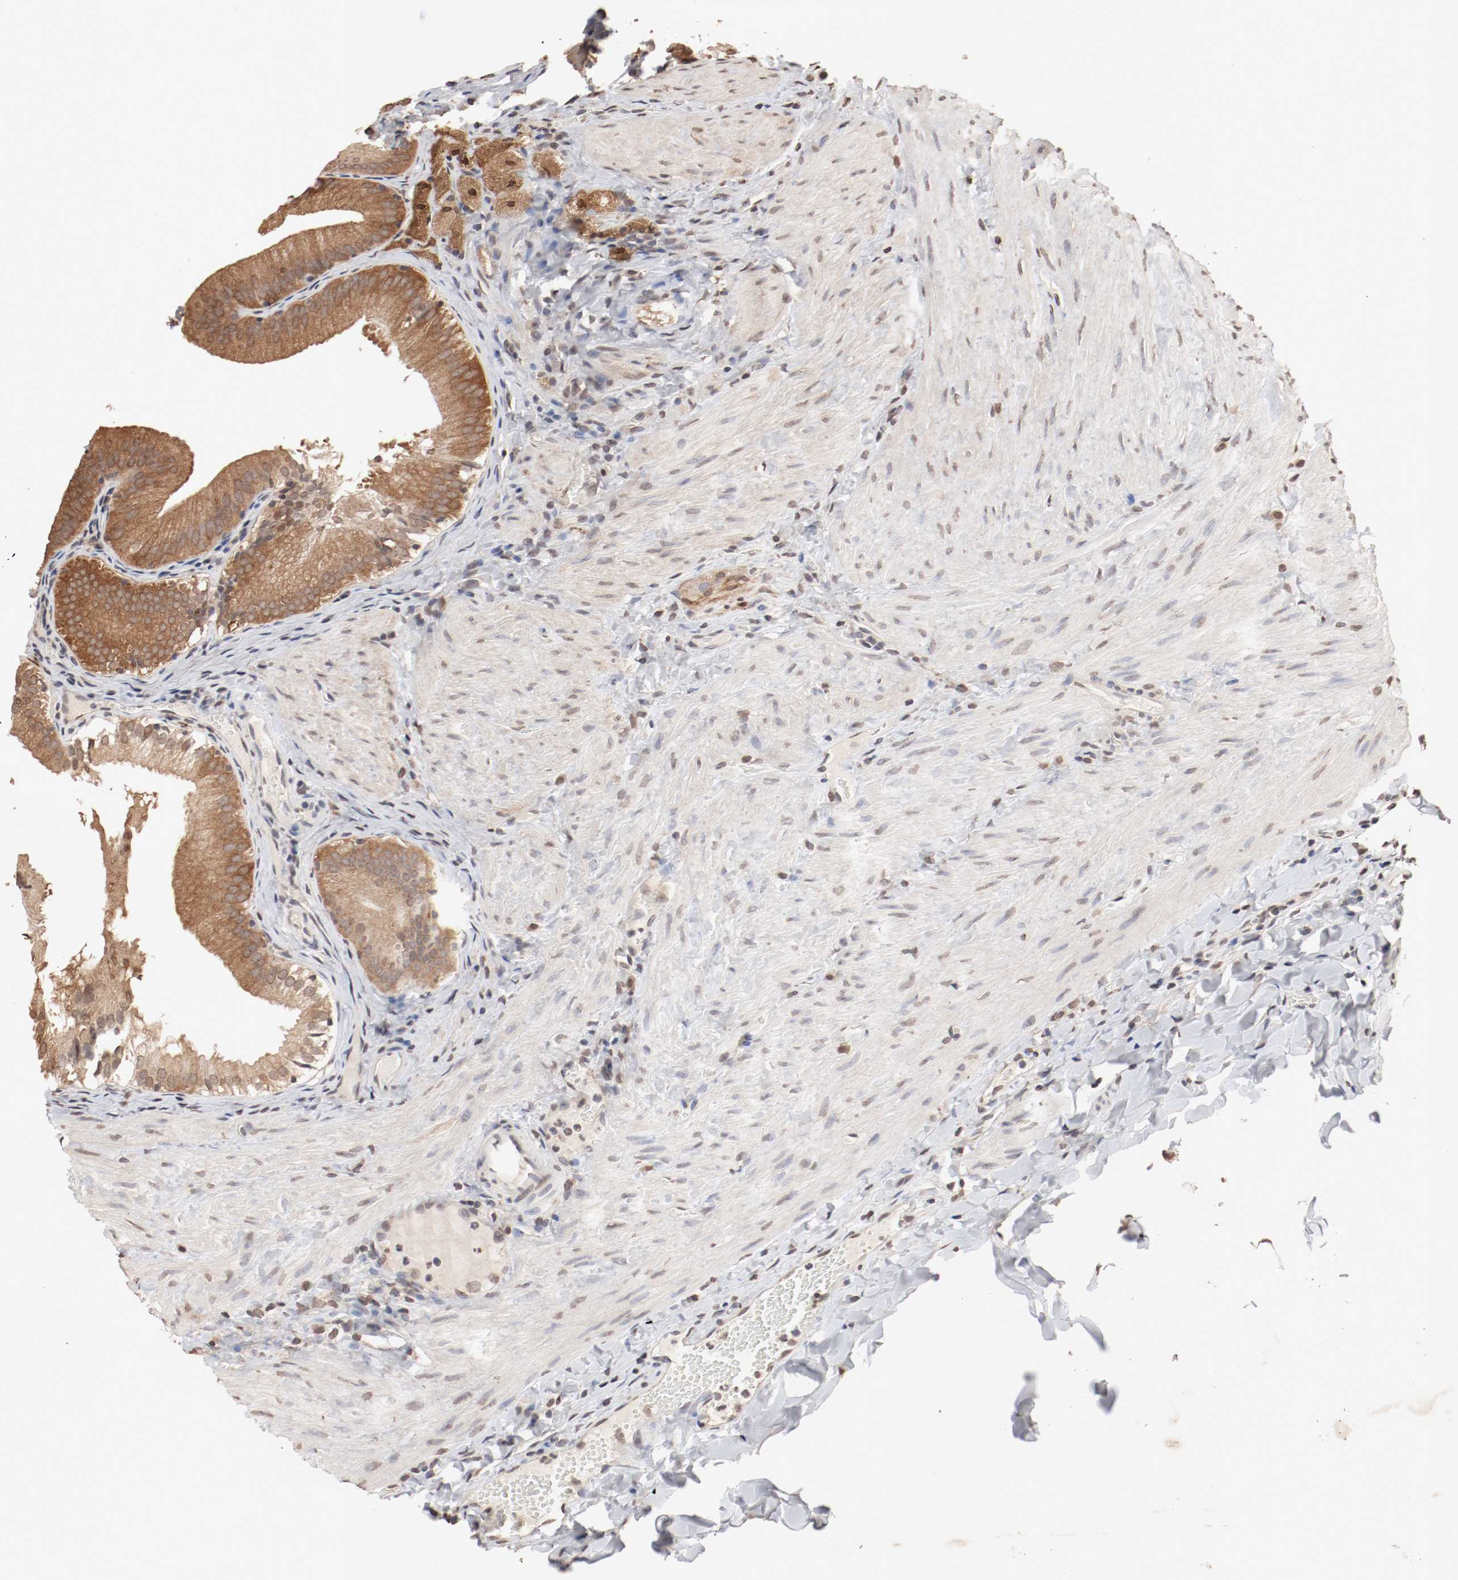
{"staining": {"intensity": "moderate", "quantity": ">75%", "location": "cytoplasmic/membranous,nuclear"}, "tissue": "gallbladder", "cell_type": "Glandular cells", "image_type": "normal", "snomed": [{"axis": "morphology", "description": "Normal tissue, NOS"}, {"axis": "topography", "description": "Gallbladder"}], "caption": "This is a photomicrograph of immunohistochemistry (IHC) staining of unremarkable gallbladder, which shows moderate staining in the cytoplasmic/membranous,nuclear of glandular cells.", "gene": "WASL", "patient": {"sex": "female", "age": 24}}